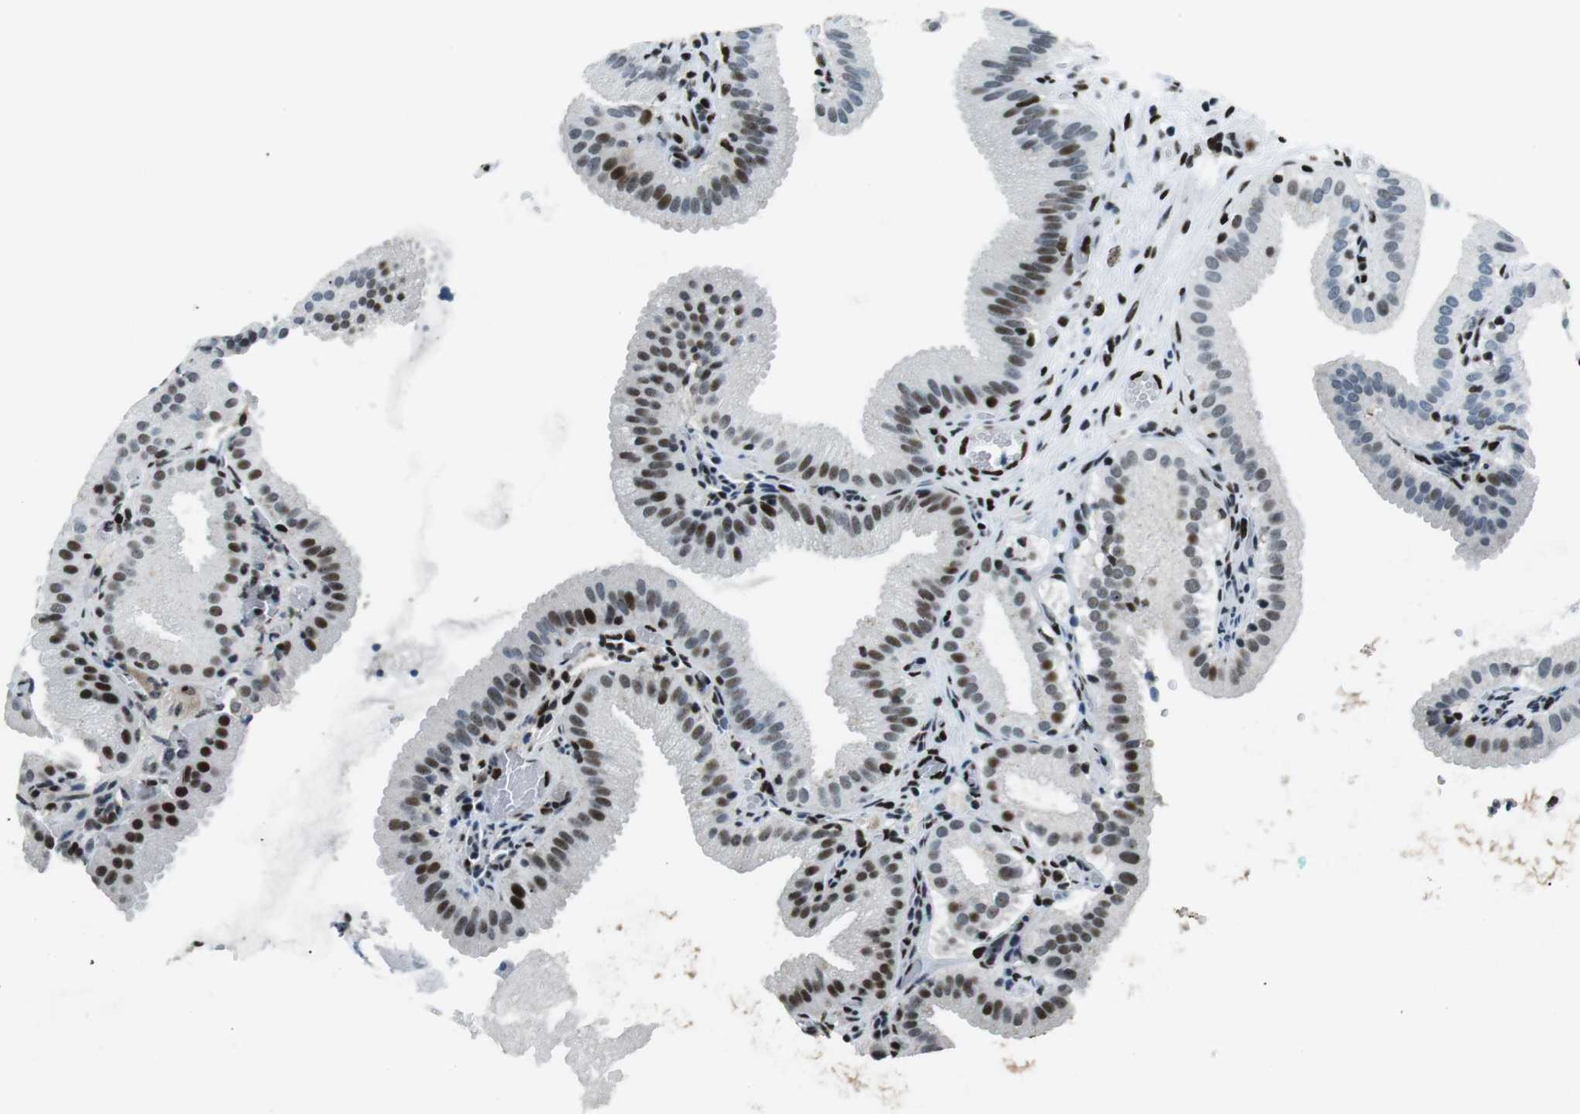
{"staining": {"intensity": "strong", "quantity": ">75%", "location": "nuclear"}, "tissue": "gallbladder", "cell_type": "Glandular cells", "image_type": "normal", "snomed": [{"axis": "morphology", "description": "Normal tissue, NOS"}, {"axis": "topography", "description": "Gallbladder"}], "caption": "Gallbladder stained for a protein (brown) reveals strong nuclear positive staining in about >75% of glandular cells.", "gene": "PML", "patient": {"sex": "male", "age": 54}}